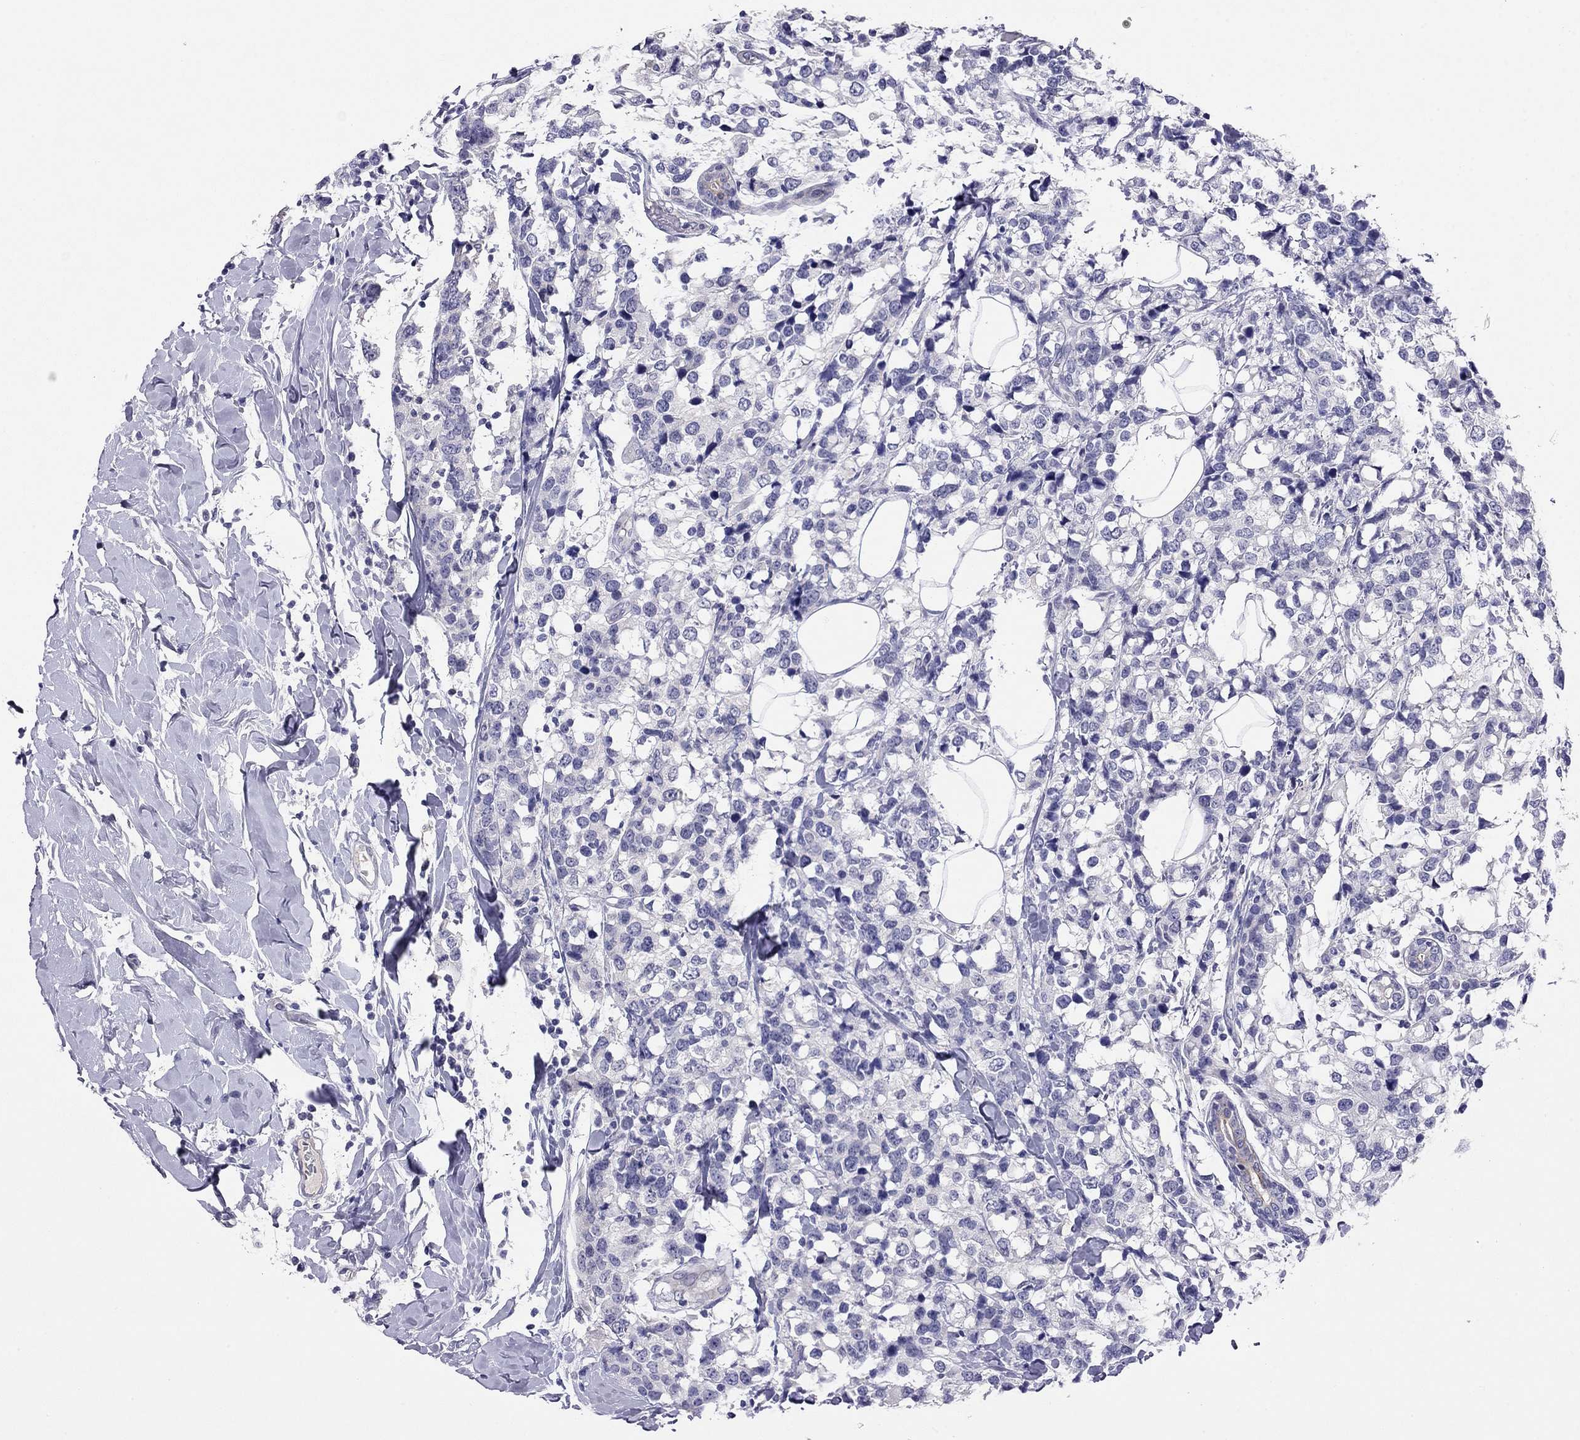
{"staining": {"intensity": "negative", "quantity": "none", "location": "none"}, "tissue": "breast cancer", "cell_type": "Tumor cells", "image_type": "cancer", "snomed": [{"axis": "morphology", "description": "Lobular carcinoma"}, {"axis": "topography", "description": "Breast"}], "caption": "IHC of human breast cancer (lobular carcinoma) reveals no staining in tumor cells. (DAB (3,3'-diaminobenzidine) immunohistochemistry, high magnification).", "gene": "CAPNS2", "patient": {"sex": "female", "age": 59}}